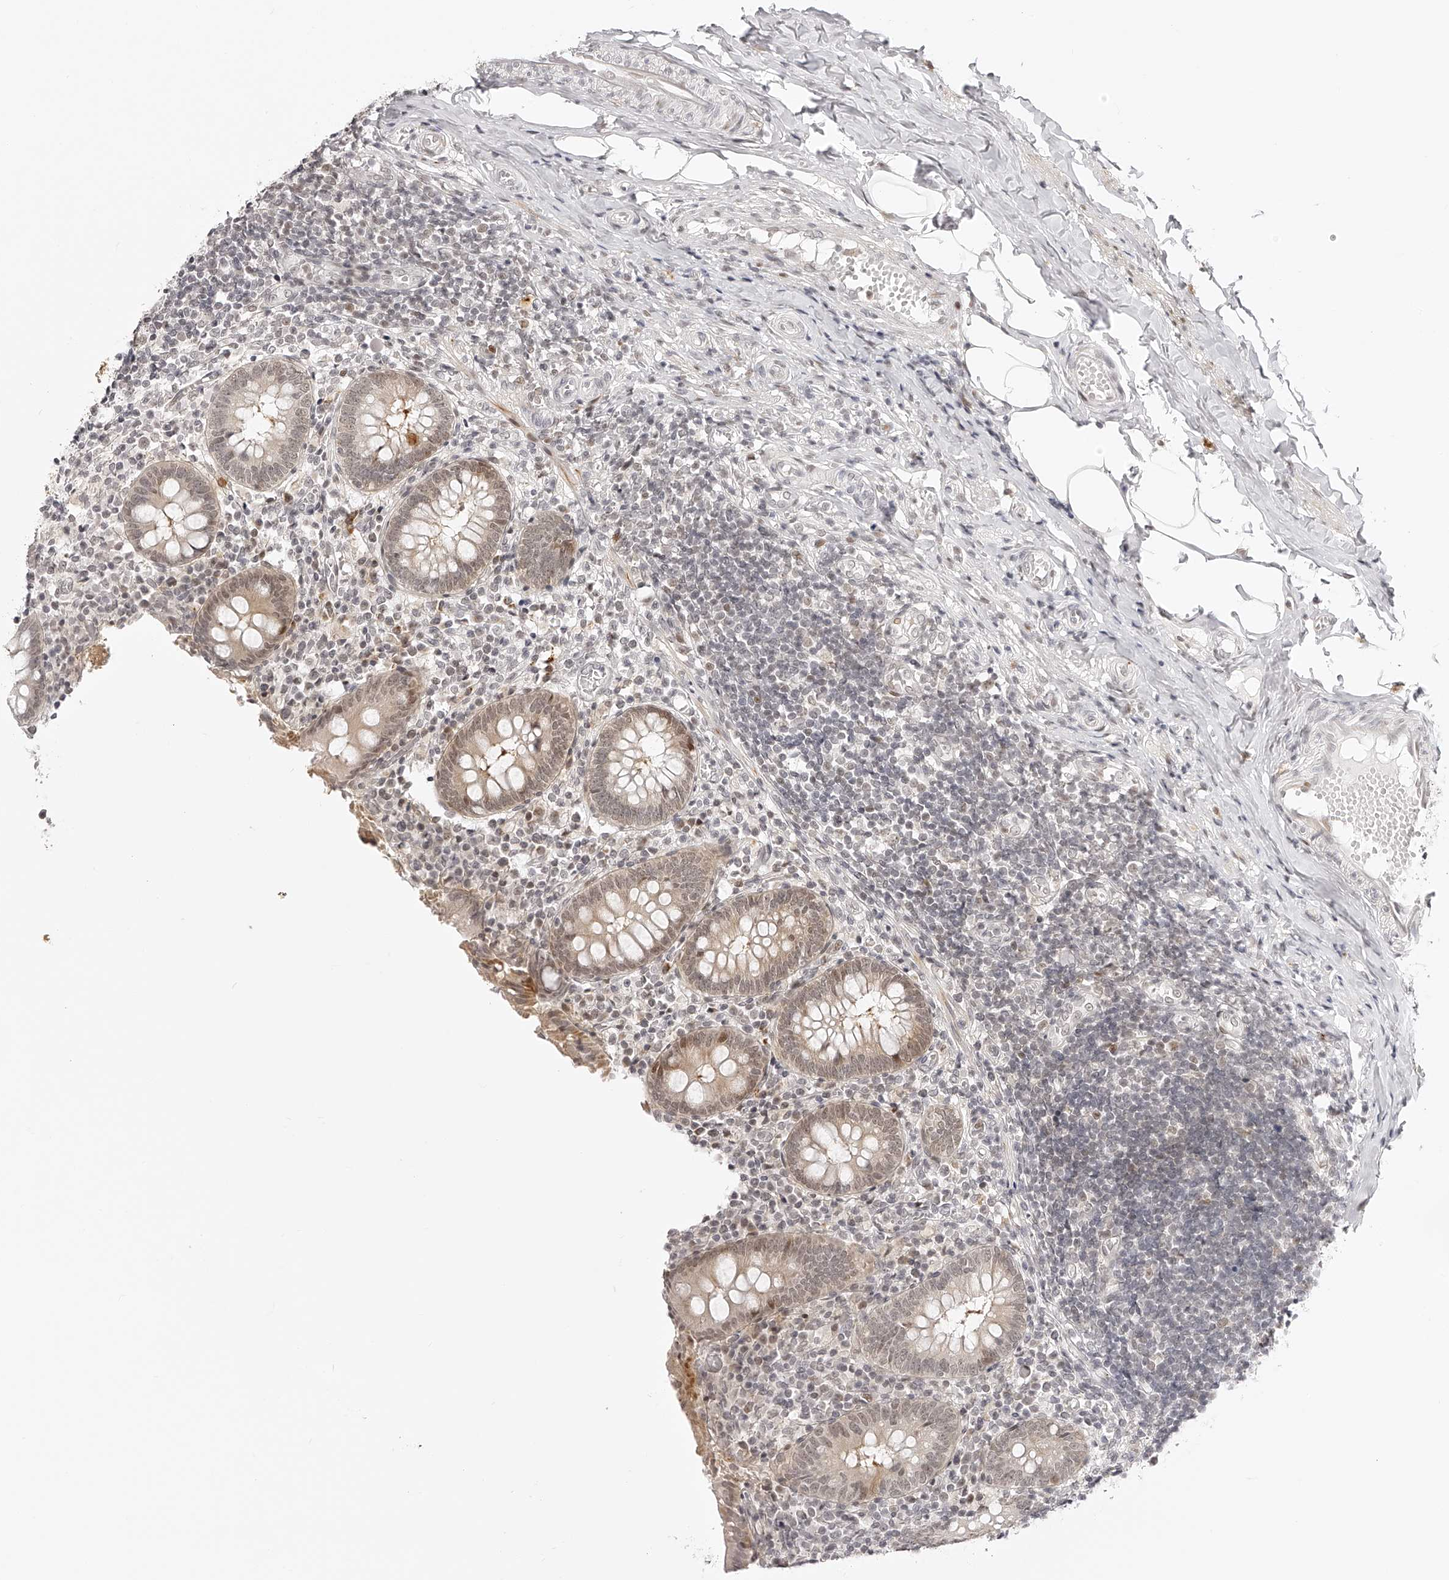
{"staining": {"intensity": "moderate", "quantity": "<25%", "location": "cytoplasmic/membranous,nuclear"}, "tissue": "appendix", "cell_type": "Glandular cells", "image_type": "normal", "snomed": [{"axis": "morphology", "description": "Normal tissue, NOS"}, {"axis": "topography", "description": "Appendix"}], "caption": "An image of appendix stained for a protein shows moderate cytoplasmic/membranous,nuclear brown staining in glandular cells. (DAB IHC, brown staining for protein, blue staining for nuclei).", "gene": "PLEKHG1", "patient": {"sex": "female", "age": 17}}